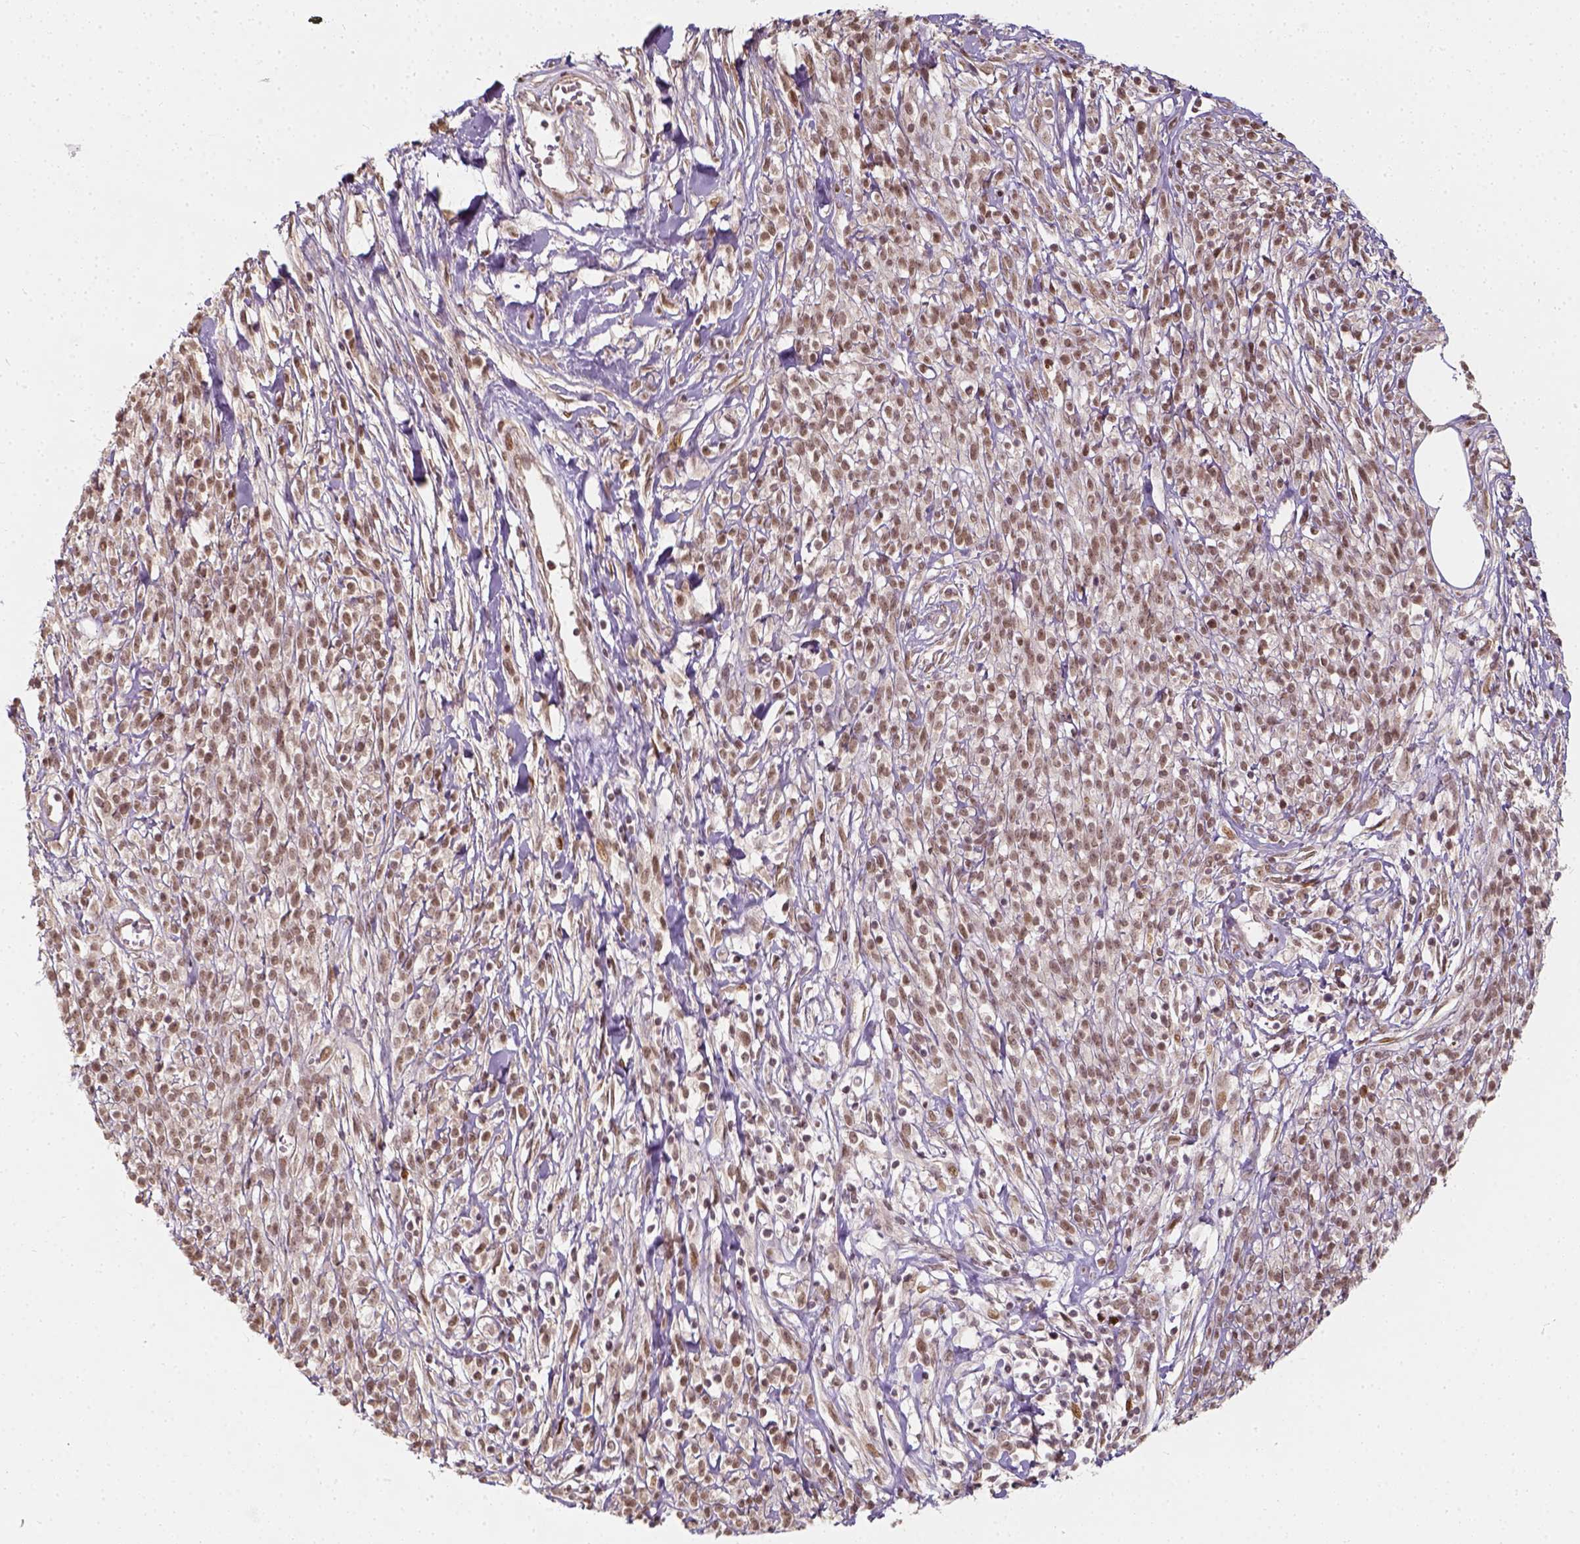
{"staining": {"intensity": "moderate", "quantity": ">75%", "location": "nuclear"}, "tissue": "melanoma", "cell_type": "Tumor cells", "image_type": "cancer", "snomed": [{"axis": "morphology", "description": "Malignant melanoma, NOS"}, {"axis": "topography", "description": "Skin"}, {"axis": "topography", "description": "Skin of trunk"}], "caption": "Melanoma stained for a protein (brown) exhibits moderate nuclear positive expression in about >75% of tumor cells.", "gene": "ZMAT3", "patient": {"sex": "male", "age": 74}}